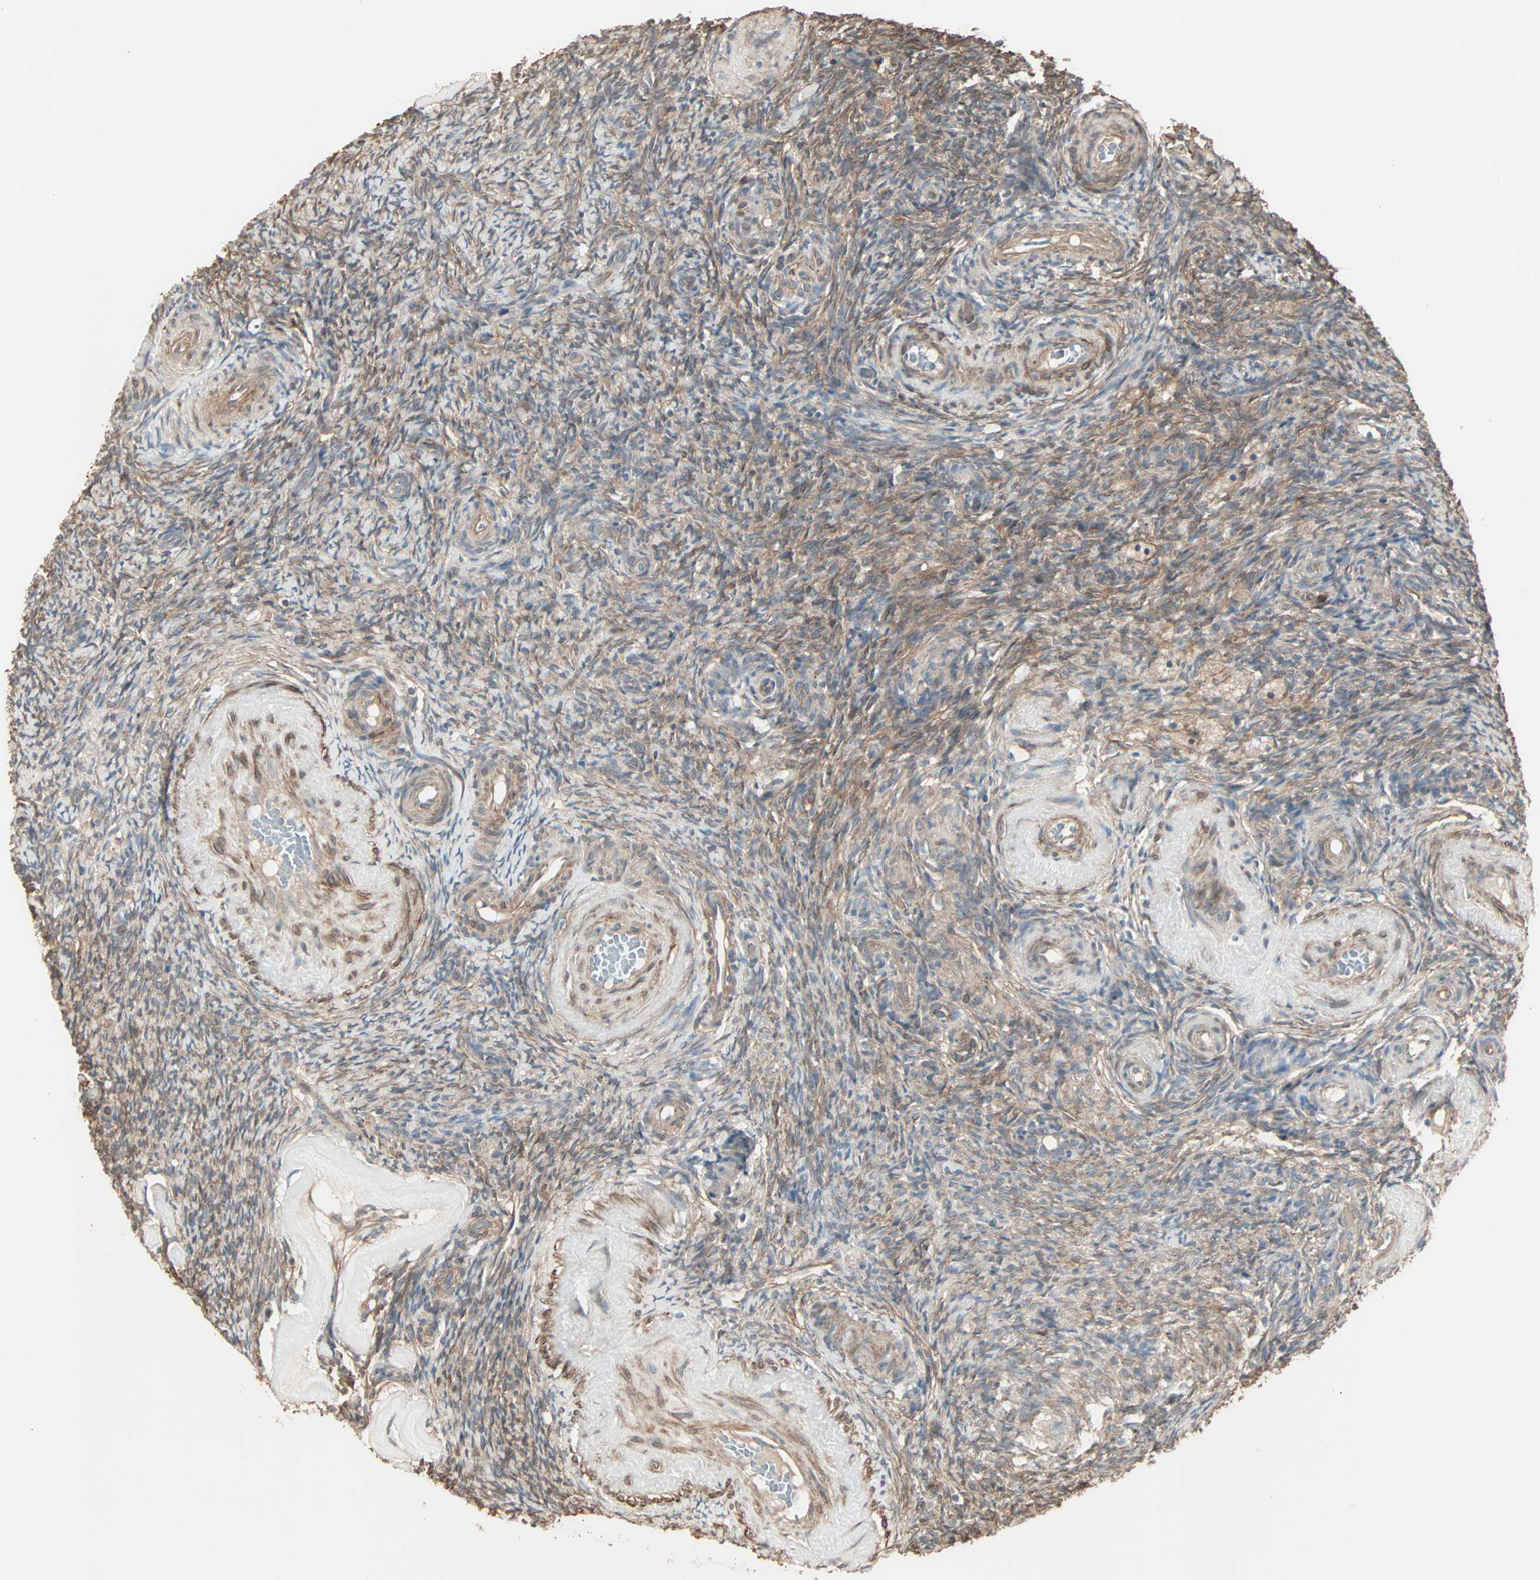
{"staining": {"intensity": "moderate", "quantity": "25%-75%", "location": "cytoplasmic/membranous"}, "tissue": "ovary", "cell_type": "Ovarian stroma cells", "image_type": "normal", "snomed": [{"axis": "morphology", "description": "Normal tissue, NOS"}, {"axis": "topography", "description": "Ovary"}], "caption": "A micrograph of ovary stained for a protein exhibits moderate cytoplasmic/membranous brown staining in ovarian stroma cells.", "gene": "GALNT3", "patient": {"sex": "female", "age": 60}}